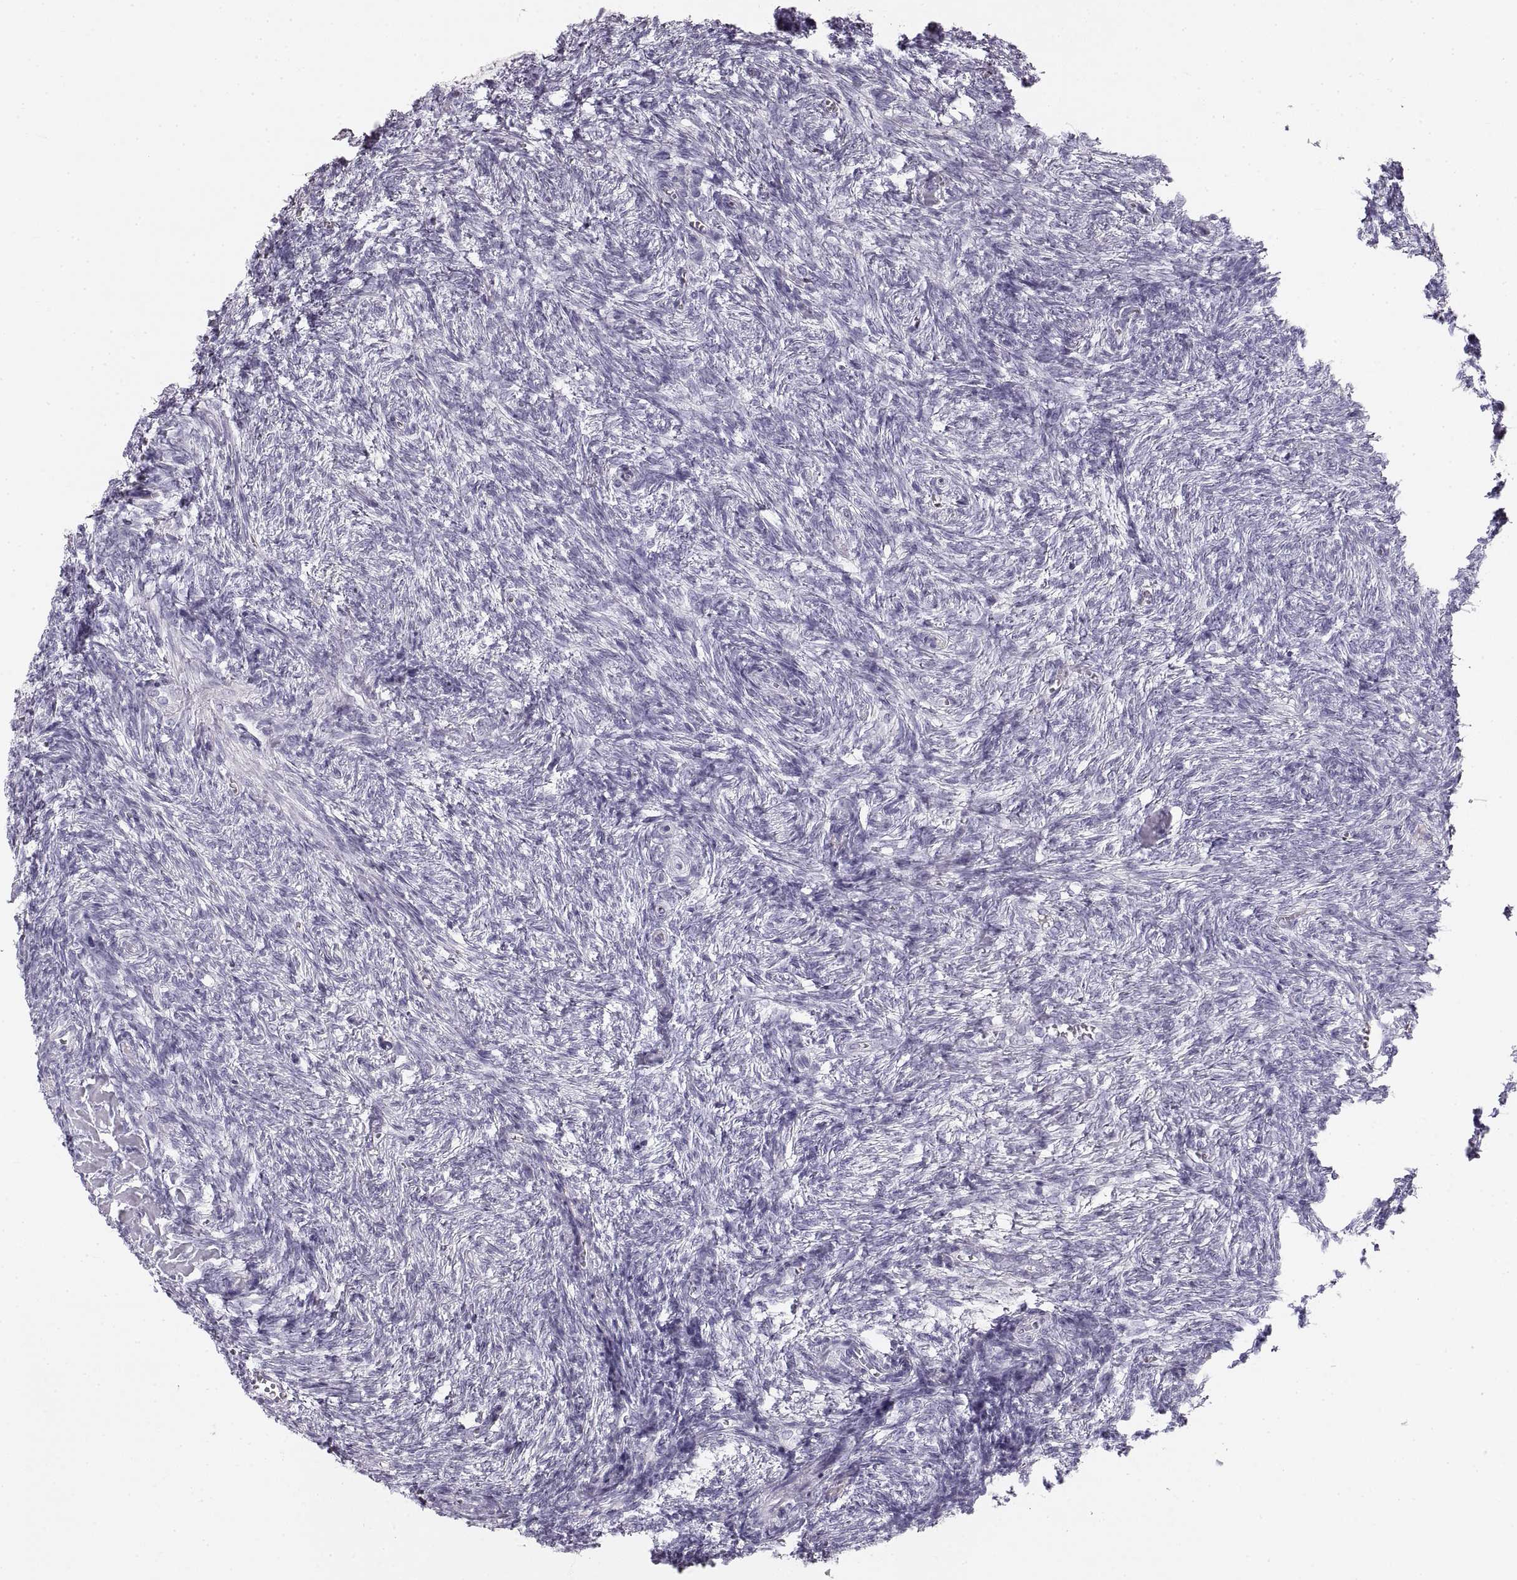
{"staining": {"intensity": "negative", "quantity": "none", "location": "none"}, "tissue": "ovary", "cell_type": "Follicle cells", "image_type": "normal", "snomed": [{"axis": "morphology", "description": "Normal tissue, NOS"}, {"axis": "topography", "description": "Ovary"}], "caption": "High magnification brightfield microscopy of benign ovary stained with DAB (brown) and counterstained with hematoxylin (blue): follicle cells show no significant staining.", "gene": "CRYAA", "patient": {"sex": "female", "age": 43}}